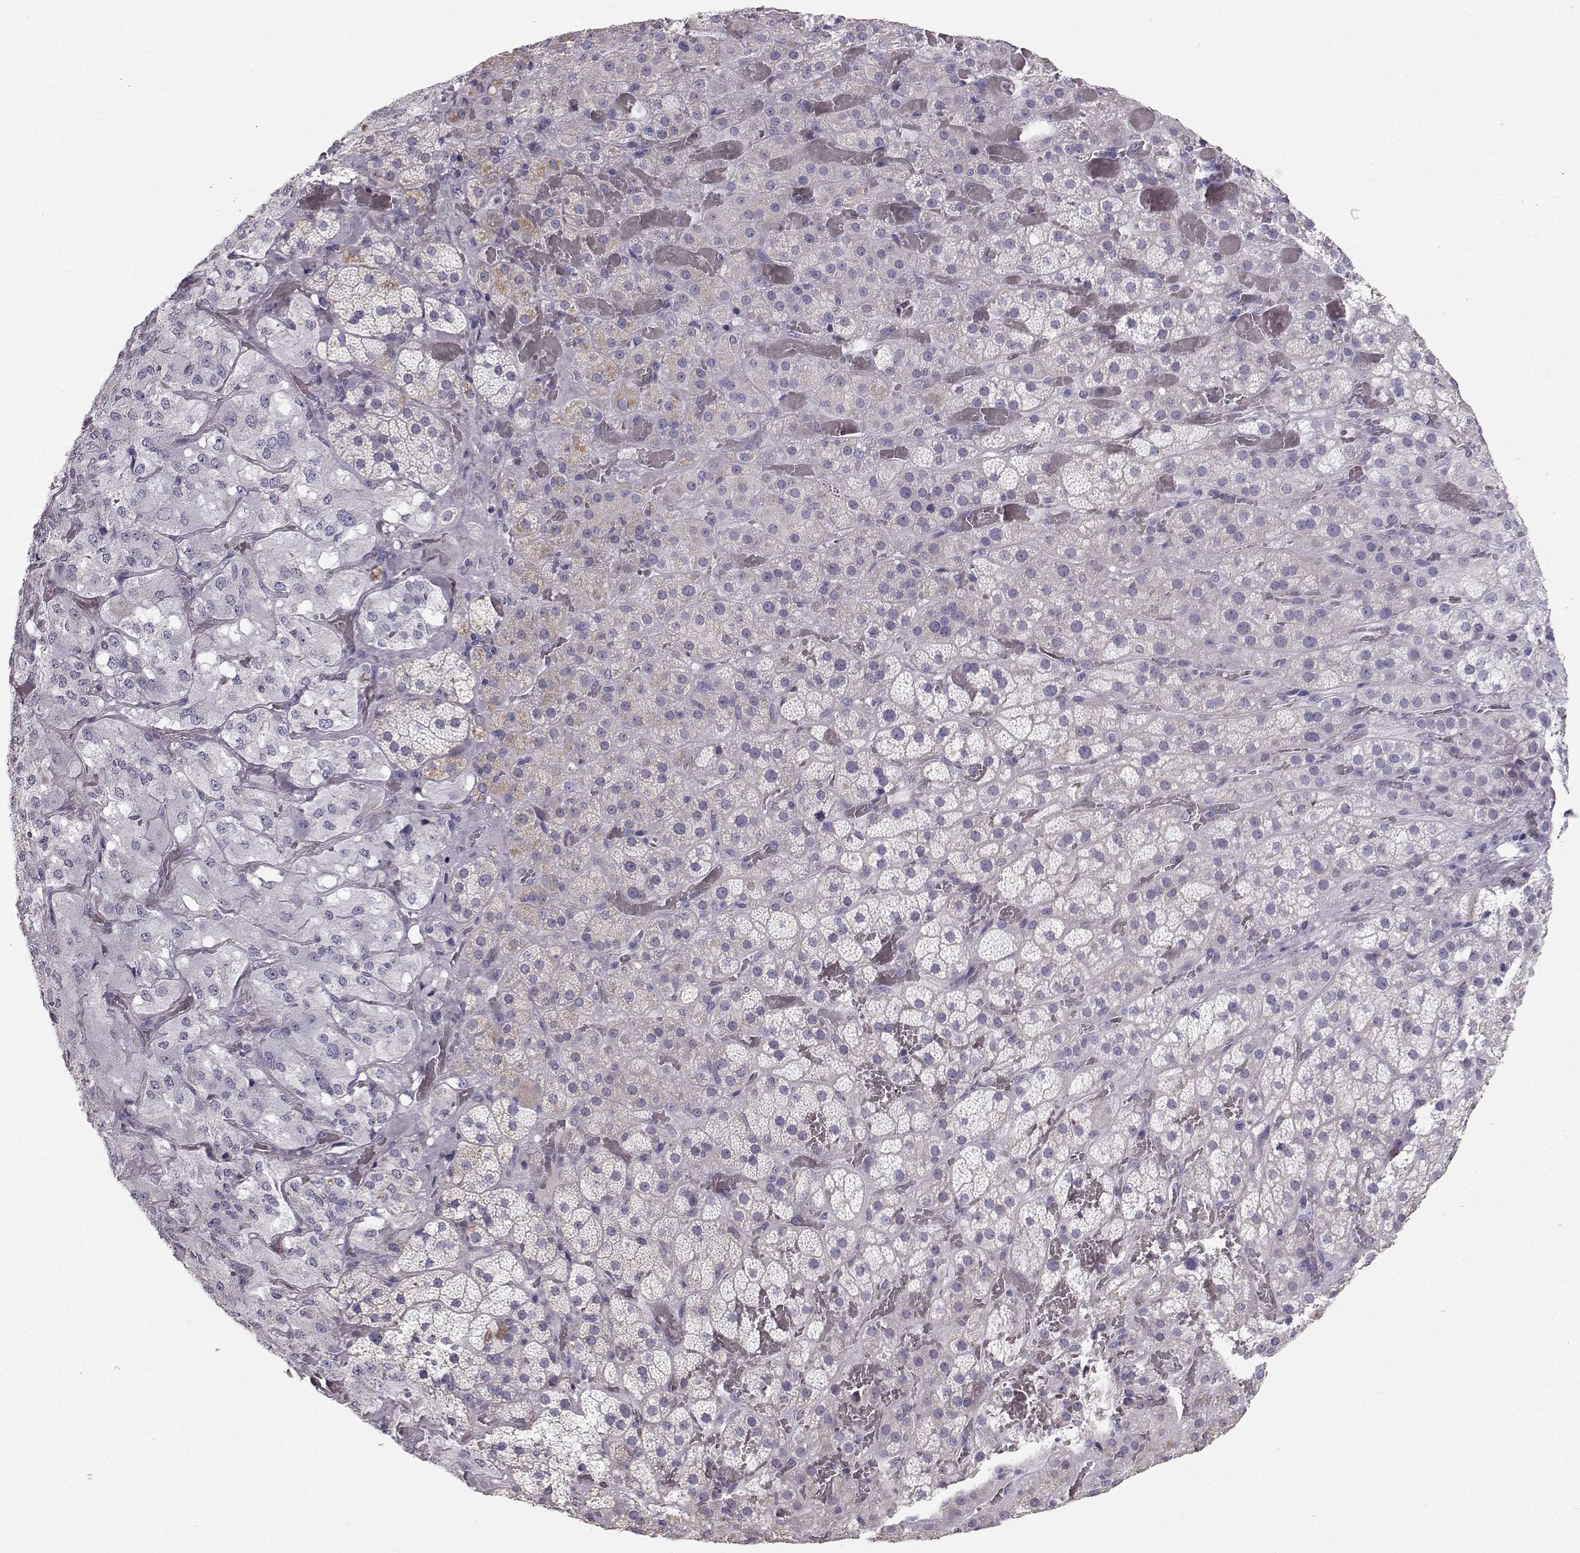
{"staining": {"intensity": "negative", "quantity": "none", "location": "none"}, "tissue": "adrenal gland", "cell_type": "Glandular cells", "image_type": "normal", "snomed": [{"axis": "morphology", "description": "Normal tissue, NOS"}, {"axis": "topography", "description": "Adrenal gland"}], "caption": "IHC image of unremarkable adrenal gland: human adrenal gland stained with DAB (3,3'-diaminobenzidine) displays no significant protein positivity in glandular cells. (DAB IHC, high magnification).", "gene": "POU1F1", "patient": {"sex": "male", "age": 57}}